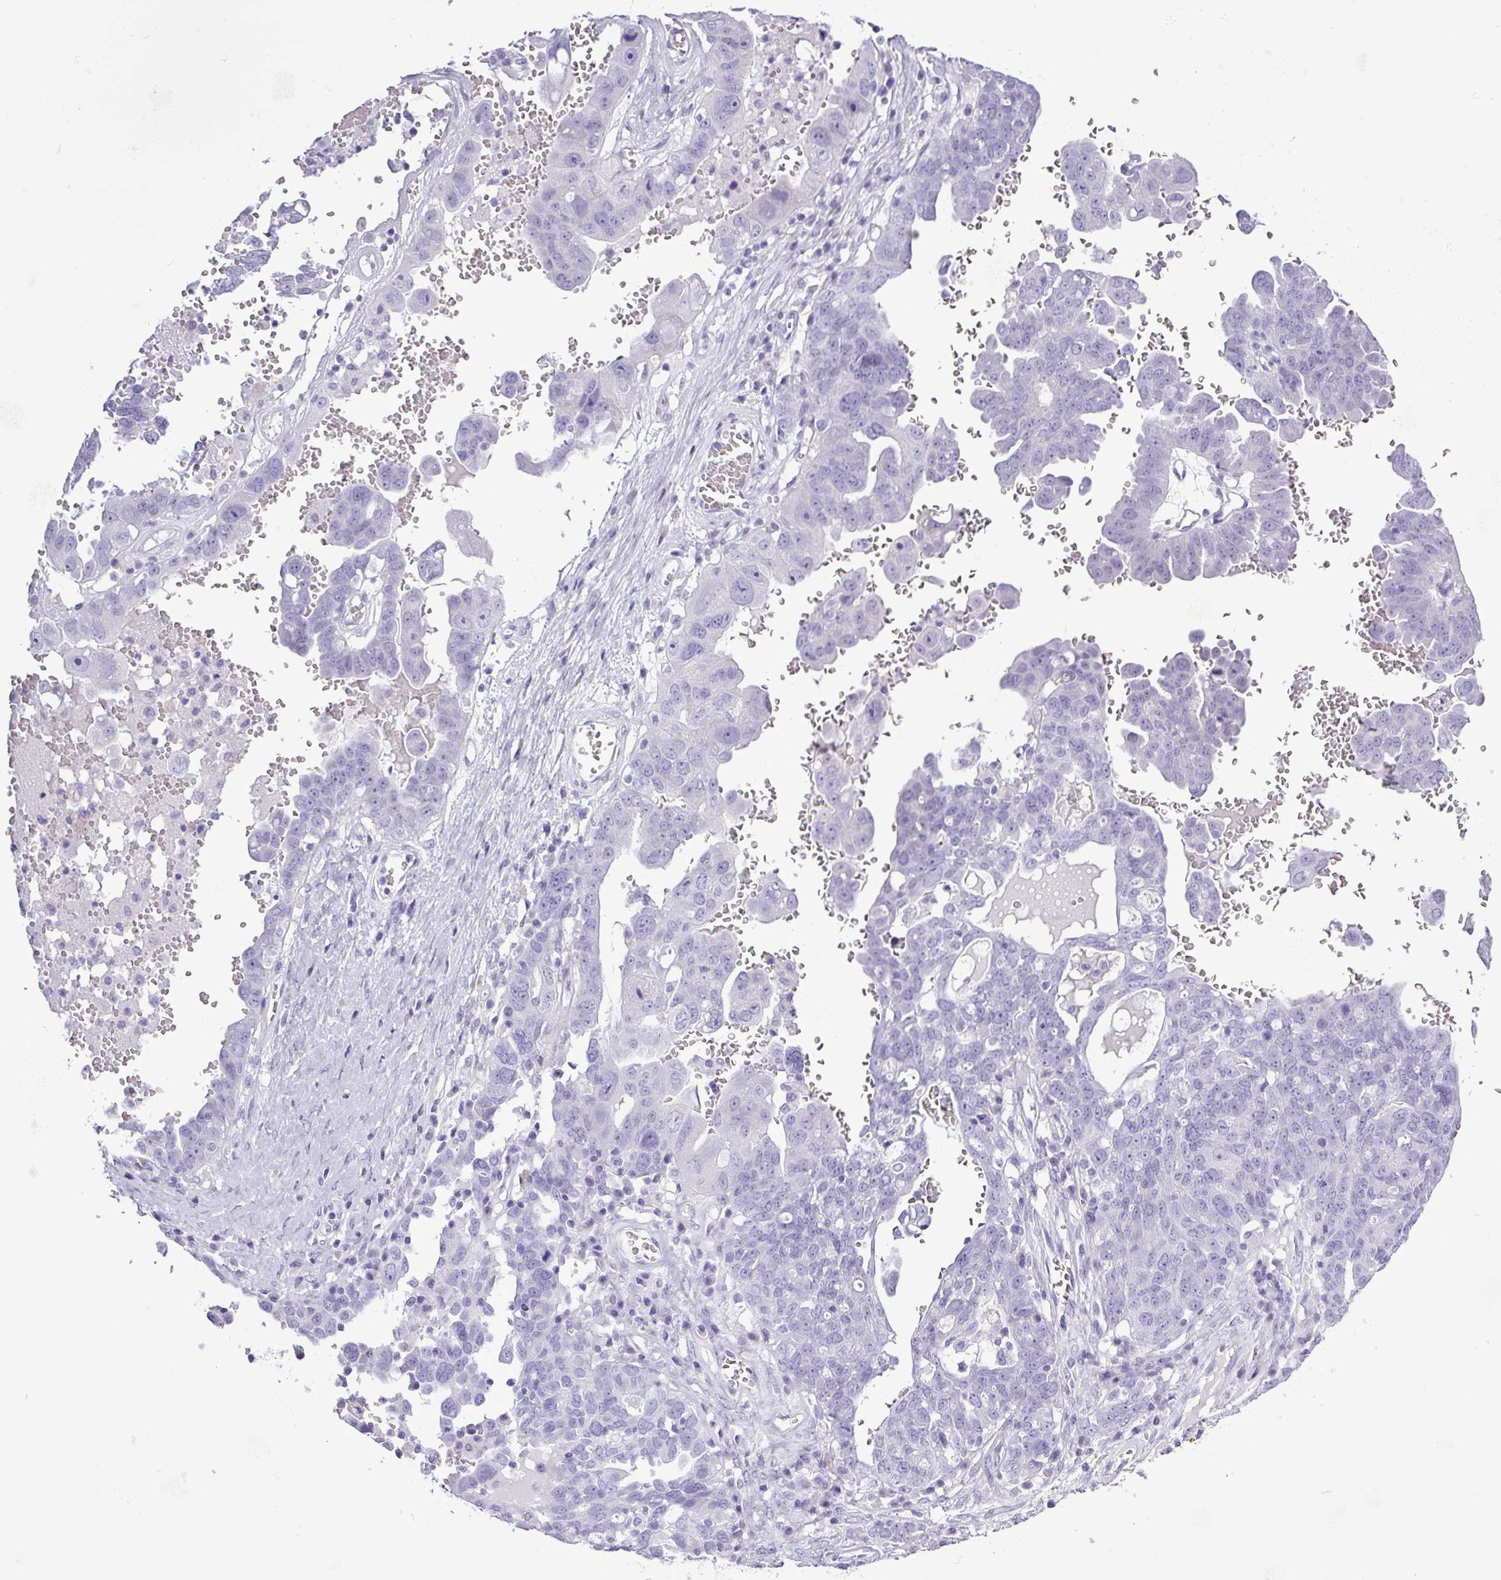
{"staining": {"intensity": "negative", "quantity": "none", "location": "none"}, "tissue": "ovarian cancer", "cell_type": "Tumor cells", "image_type": "cancer", "snomed": [{"axis": "morphology", "description": "Carcinoma, endometroid"}, {"axis": "topography", "description": "Ovary"}], "caption": "High power microscopy photomicrograph of an immunohistochemistry (IHC) photomicrograph of ovarian cancer, revealing no significant expression in tumor cells.", "gene": "ALDH3A1", "patient": {"sex": "female", "age": 62}}